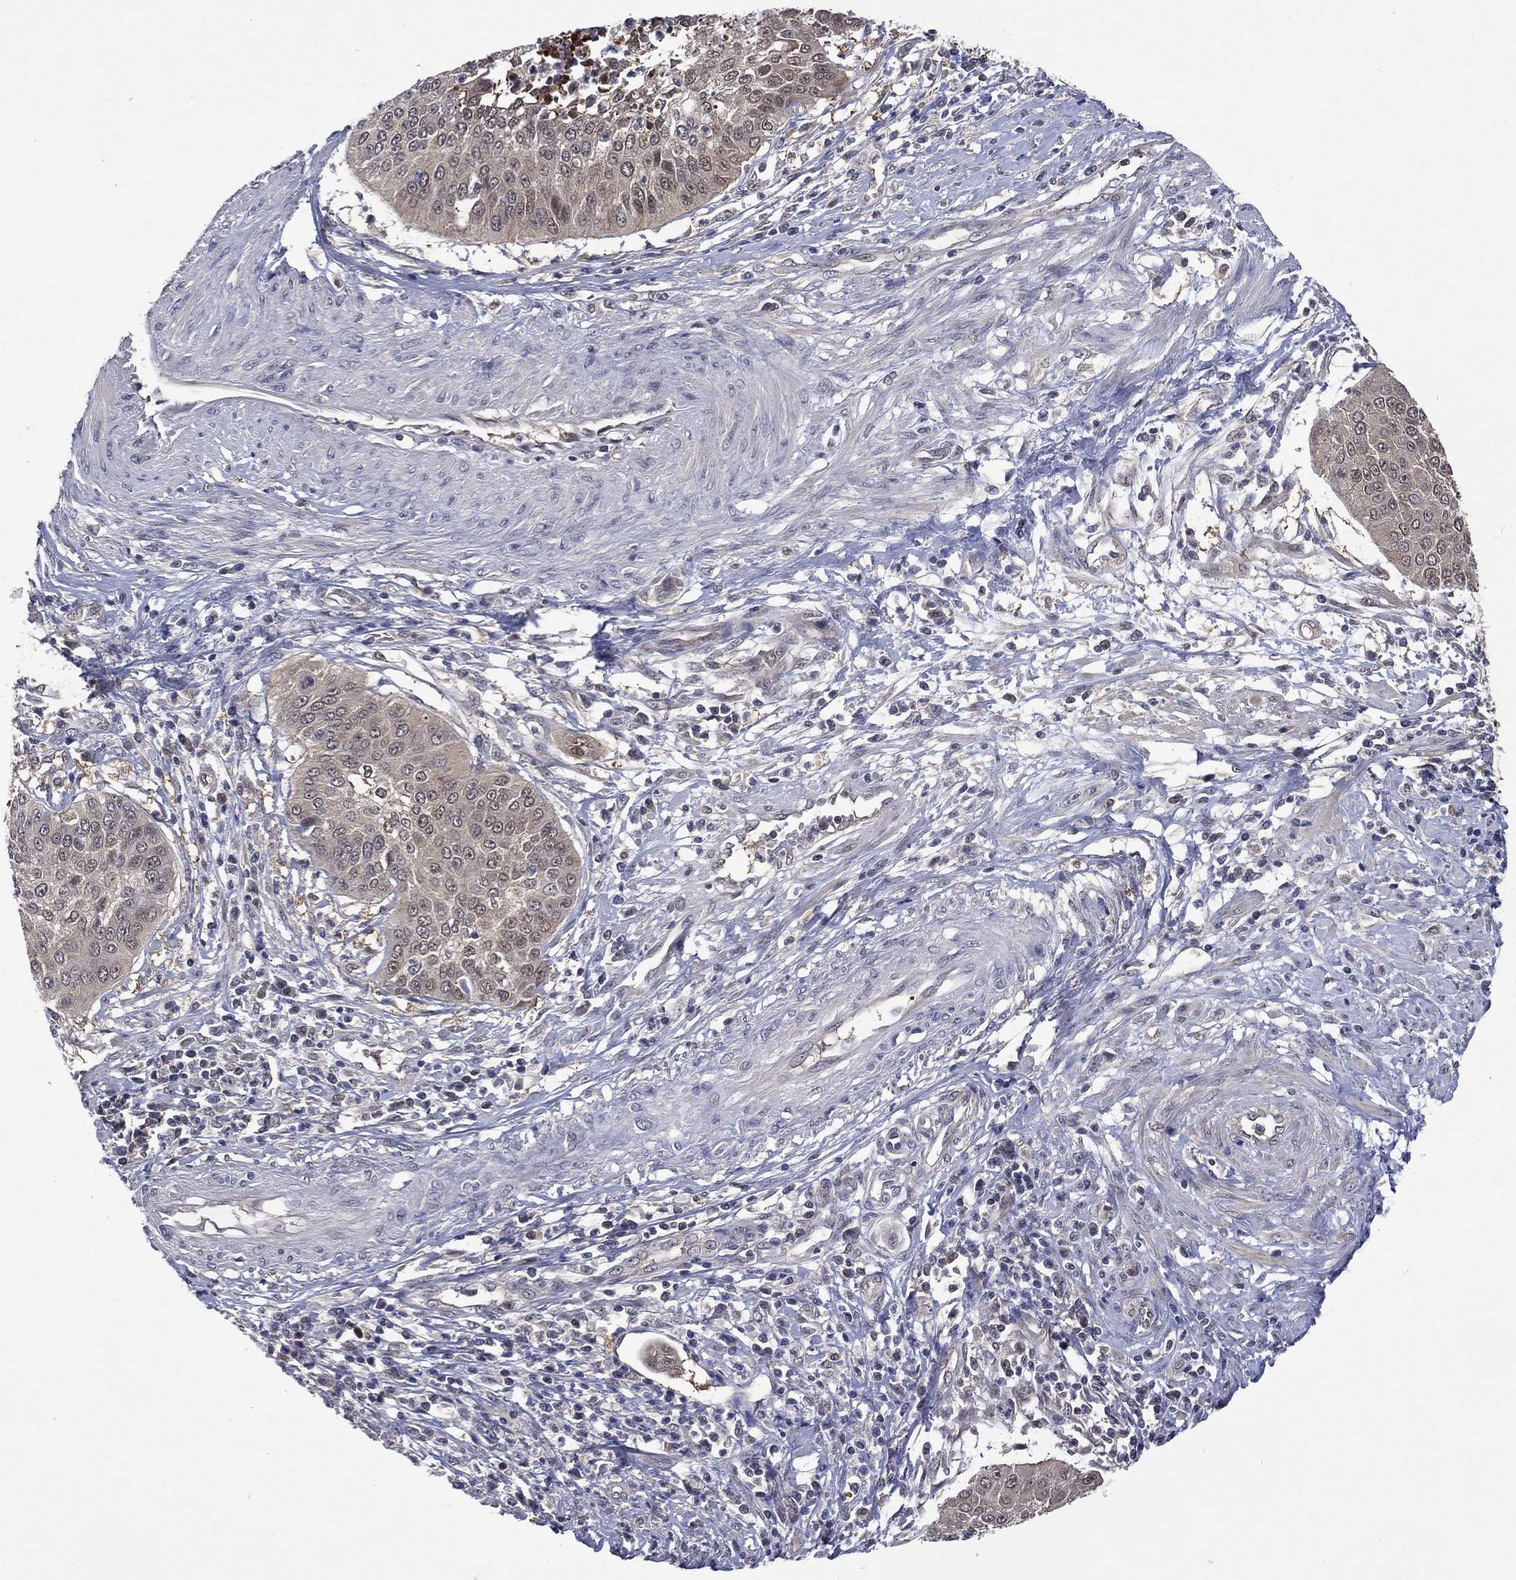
{"staining": {"intensity": "negative", "quantity": "none", "location": "none"}, "tissue": "cervical cancer", "cell_type": "Tumor cells", "image_type": "cancer", "snomed": [{"axis": "morphology", "description": "Normal tissue, NOS"}, {"axis": "morphology", "description": "Squamous cell carcinoma, NOS"}, {"axis": "topography", "description": "Cervix"}], "caption": "Protein analysis of cervical squamous cell carcinoma exhibits no significant positivity in tumor cells. (Immunohistochemistry, brightfield microscopy, high magnification).", "gene": "MTAP", "patient": {"sex": "female", "age": 39}}